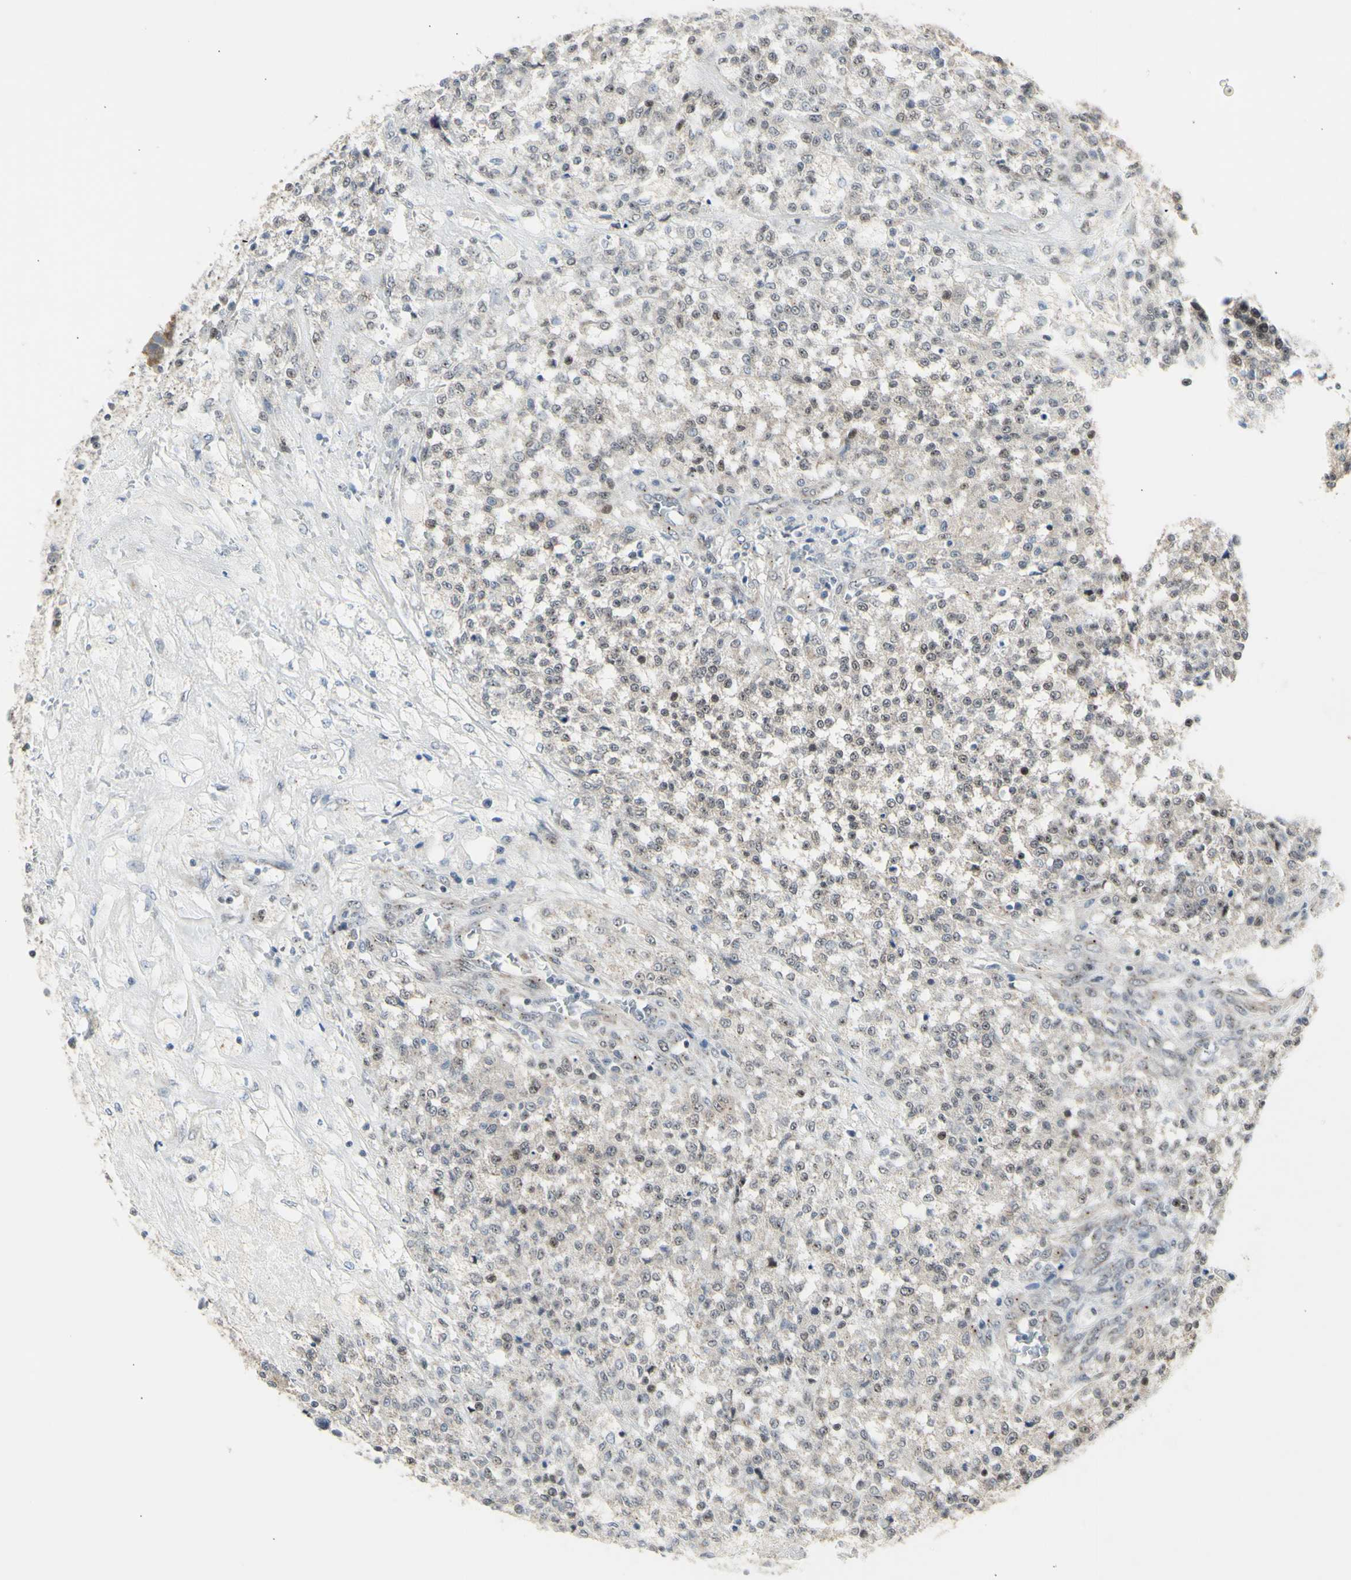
{"staining": {"intensity": "weak", "quantity": ">75%", "location": "nuclear"}, "tissue": "testis cancer", "cell_type": "Tumor cells", "image_type": "cancer", "snomed": [{"axis": "morphology", "description": "Seminoma, NOS"}, {"axis": "topography", "description": "Testis"}], "caption": "DAB immunohistochemical staining of seminoma (testis) displays weak nuclear protein positivity in approximately >75% of tumor cells.", "gene": "DHRS7B", "patient": {"sex": "male", "age": 59}}